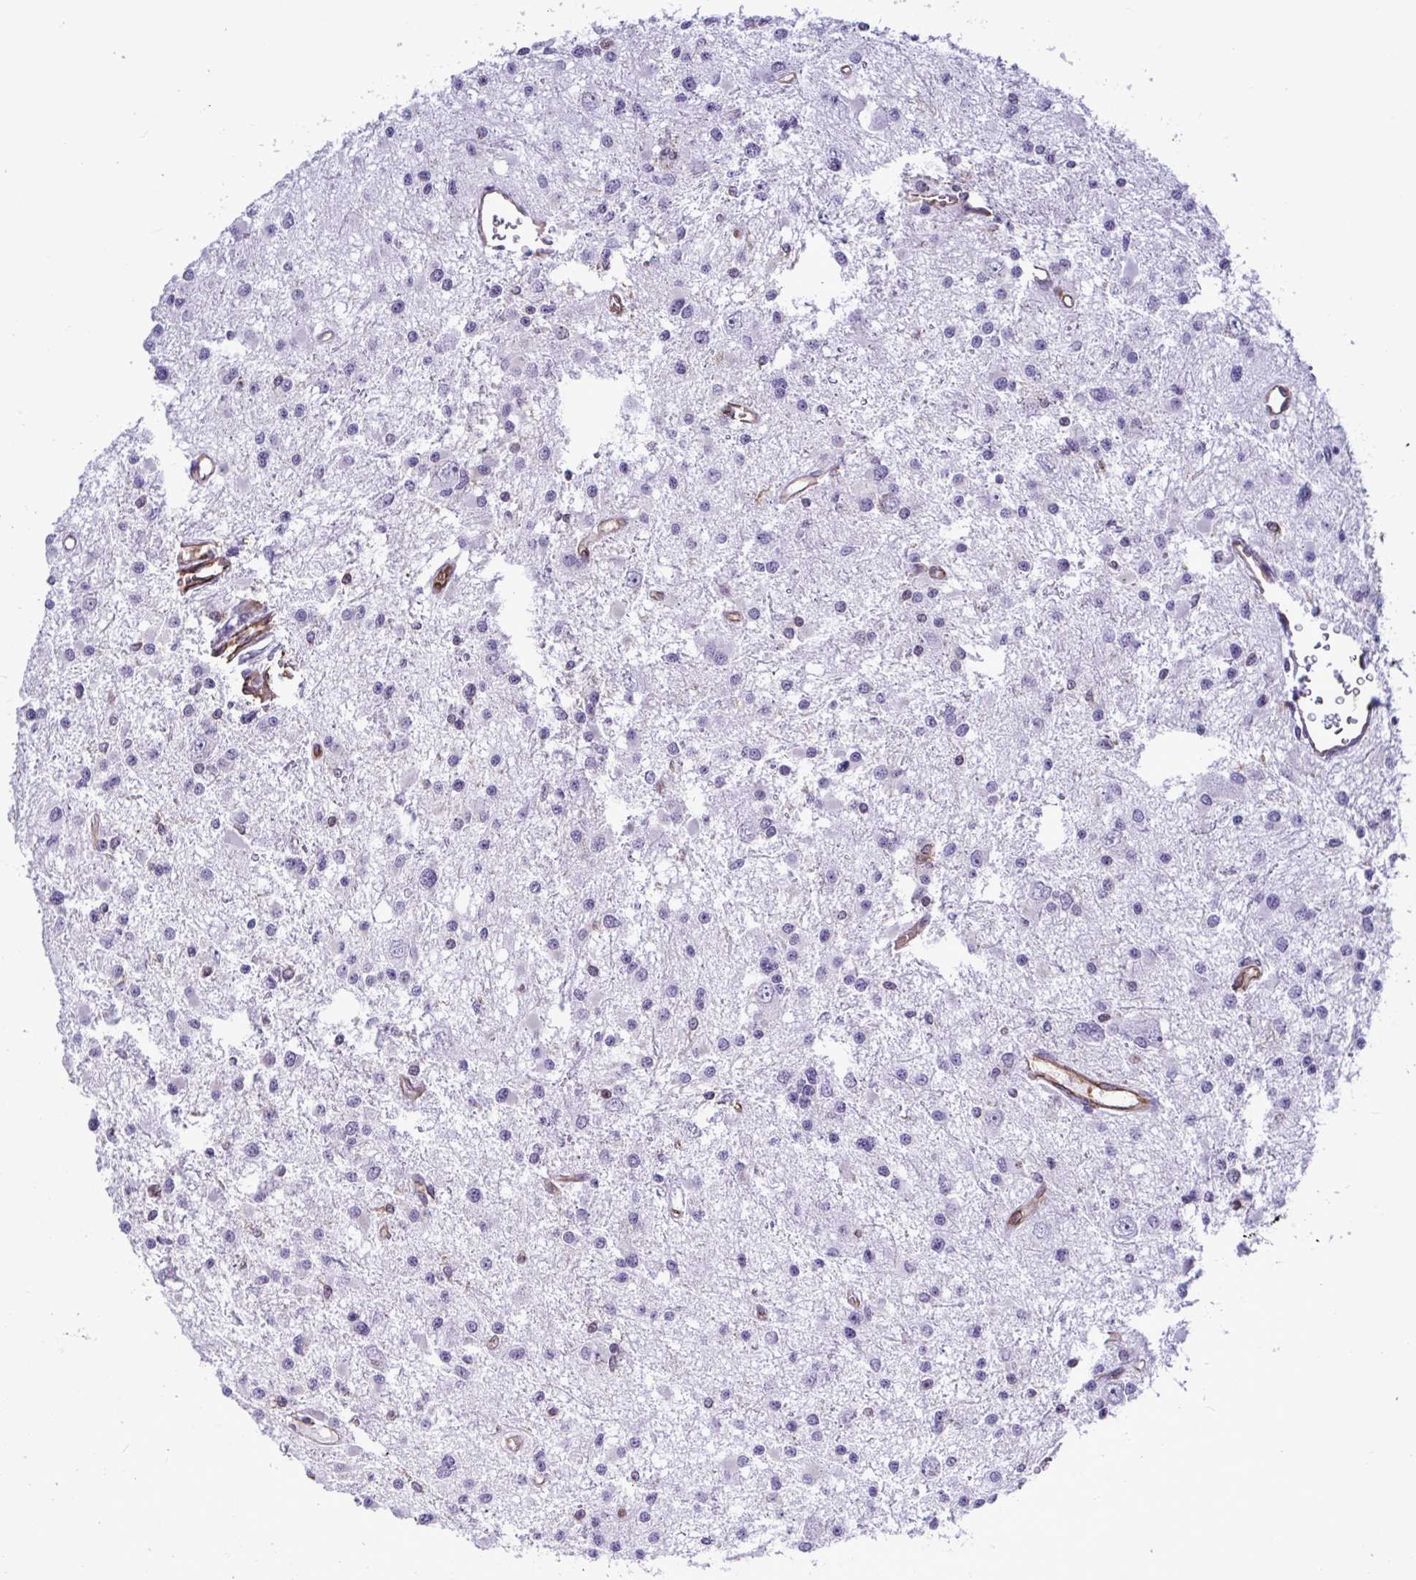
{"staining": {"intensity": "negative", "quantity": "none", "location": "none"}, "tissue": "glioma", "cell_type": "Tumor cells", "image_type": "cancer", "snomed": [{"axis": "morphology", "description": "Glioma, malignant, High grade"}, {"axis": "topography", "description": "Brain"}], "caption": "High power microscopy micrograph of an IHC photomicrograph of malignant glioma (high-grade), revealing no significant expression in tumor cells. (DAB (3,3'-diaminobenzidine) immunohistochemistry (IHC) visualized using brightfield microscopy, high magnification).", "gene": "EML1", "patient": {"sex": "male", "age": 54}}